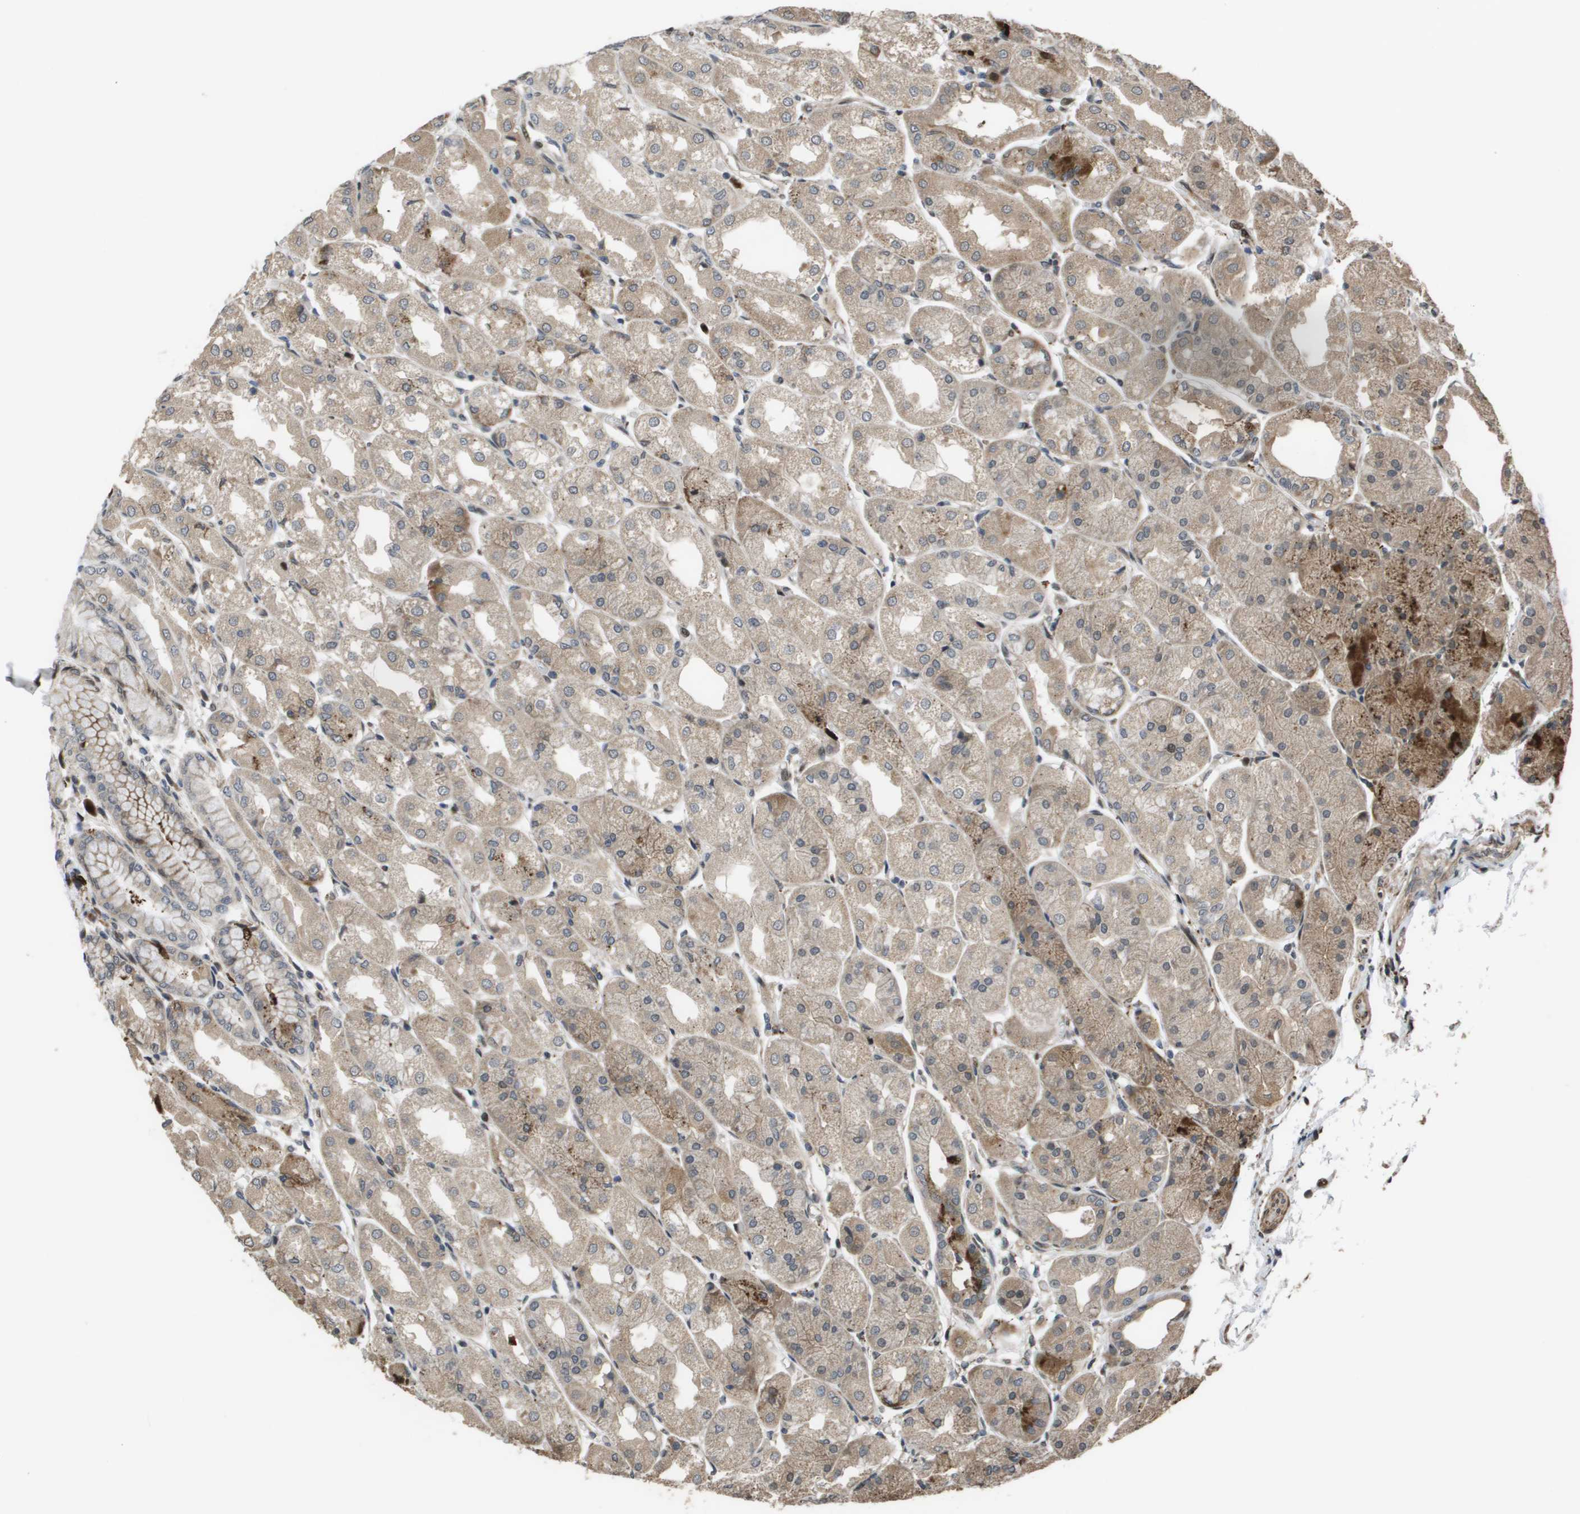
{"staining": {"intensity": "moderate", "quantity": "25%-75%", "location": "cytoplasmic/membranous,nuclear"}, "tissue": "stomach", "cell_type": "Glandular cells", "image_type": "normal", "snomed": [{"axis": "morphology", "description": "Normal tissue, NOS"}, {"axis": "topography", "description": "Stomach, upper"}], "caption": "Brown immunohistochemical staining in unremarkable human stomach displays moderate cytoplasmic/membranous,nuclear positivity in about 25%-75% of glandular cells.", "gene": "AXIN2", "patient": {"sex": "male", "age": 72}}